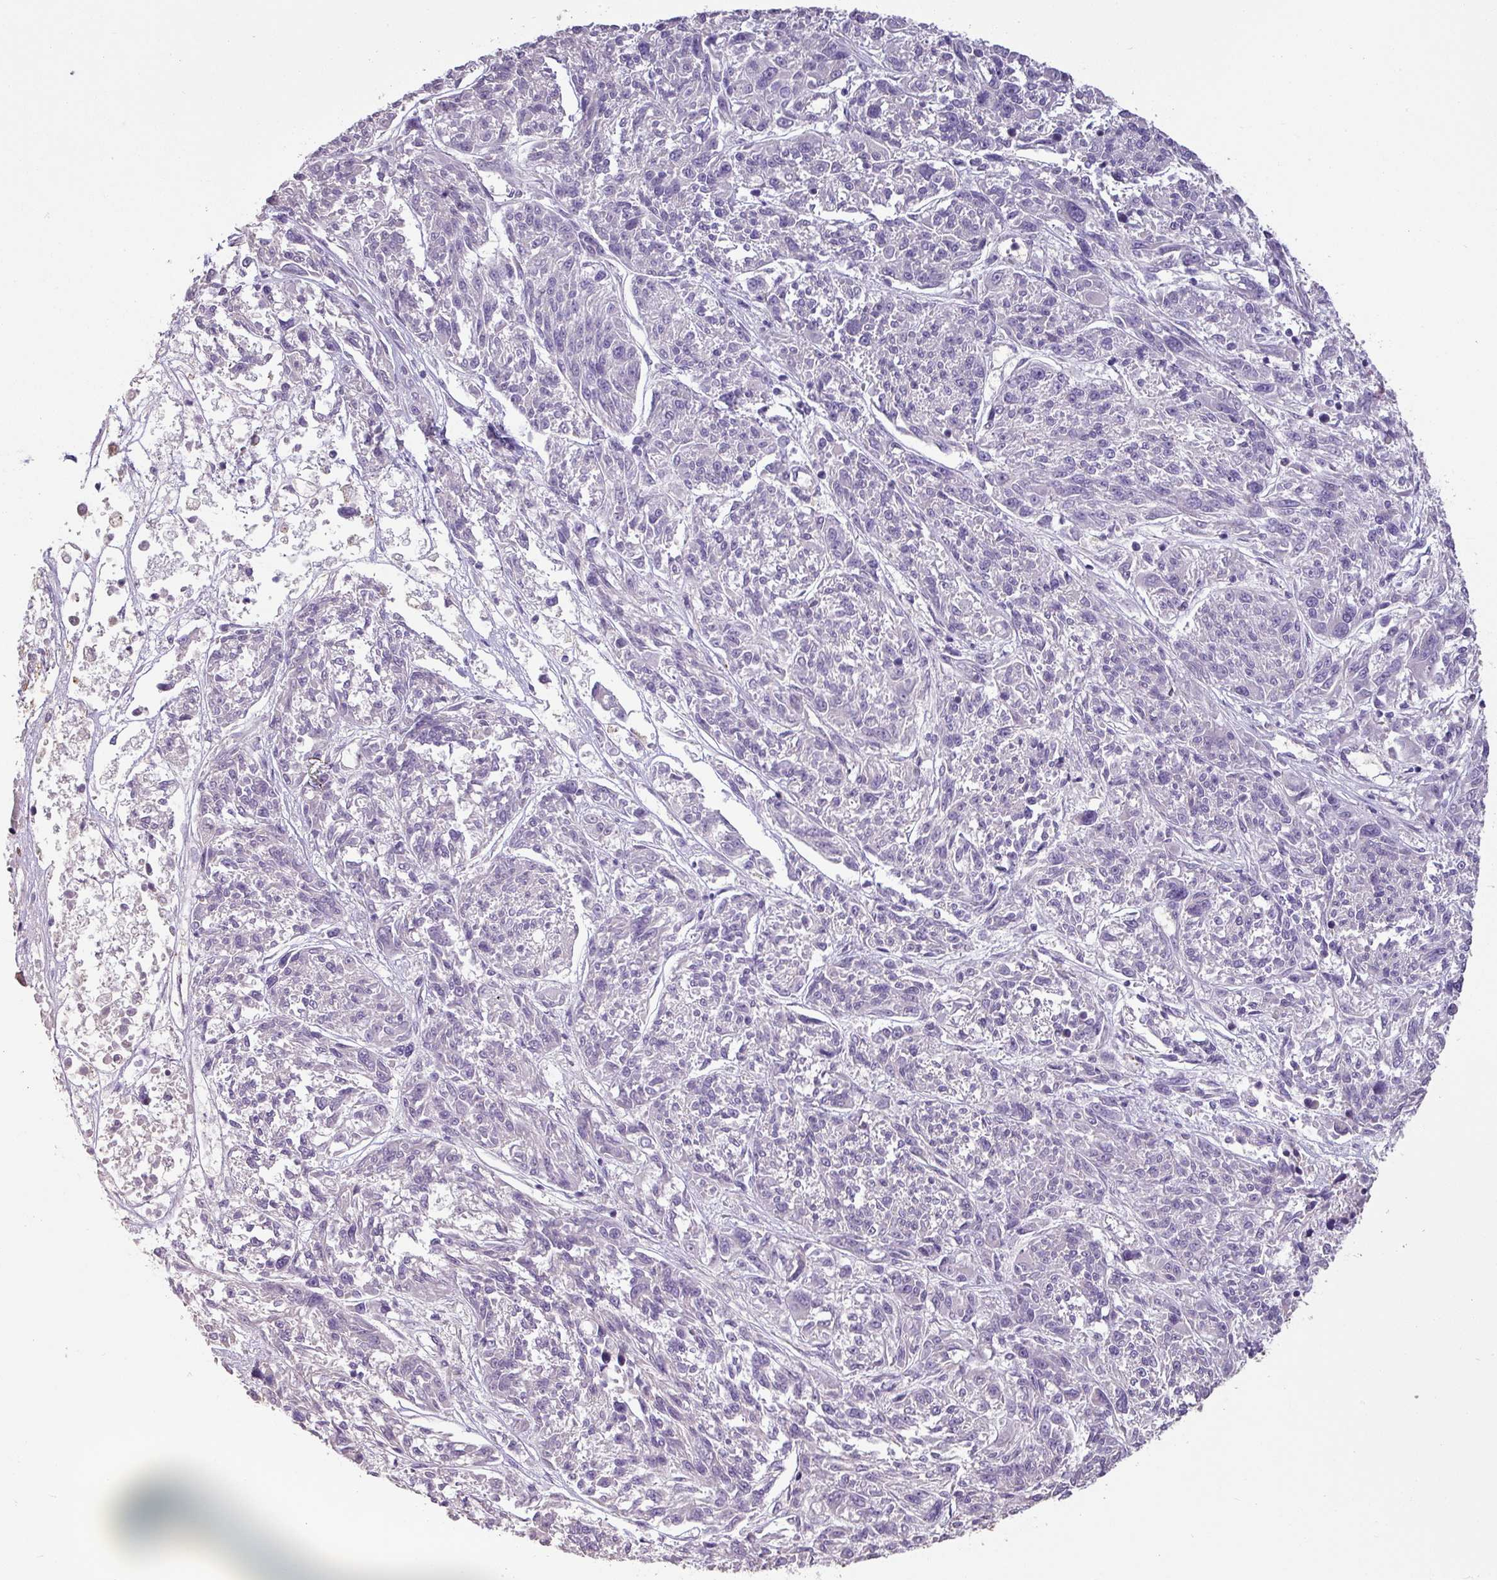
{"staining": {"intensity": "negative", "quantity": "none", "location": "none"}, "tissue": "melanoma", "cell_type": "Tumor cells", "image_type": "cancer", "snomed": [{"axis": "morphology", "description": "Malignant melanoma, NOS"}, {"axis": "topography", "description": "Skin"}], "caption": "Photomicrograph shows no significant protein staining in tumor cells of melanoma.", "gene": "NHSL2", "patient": {"sex": "male", "age": 53}}